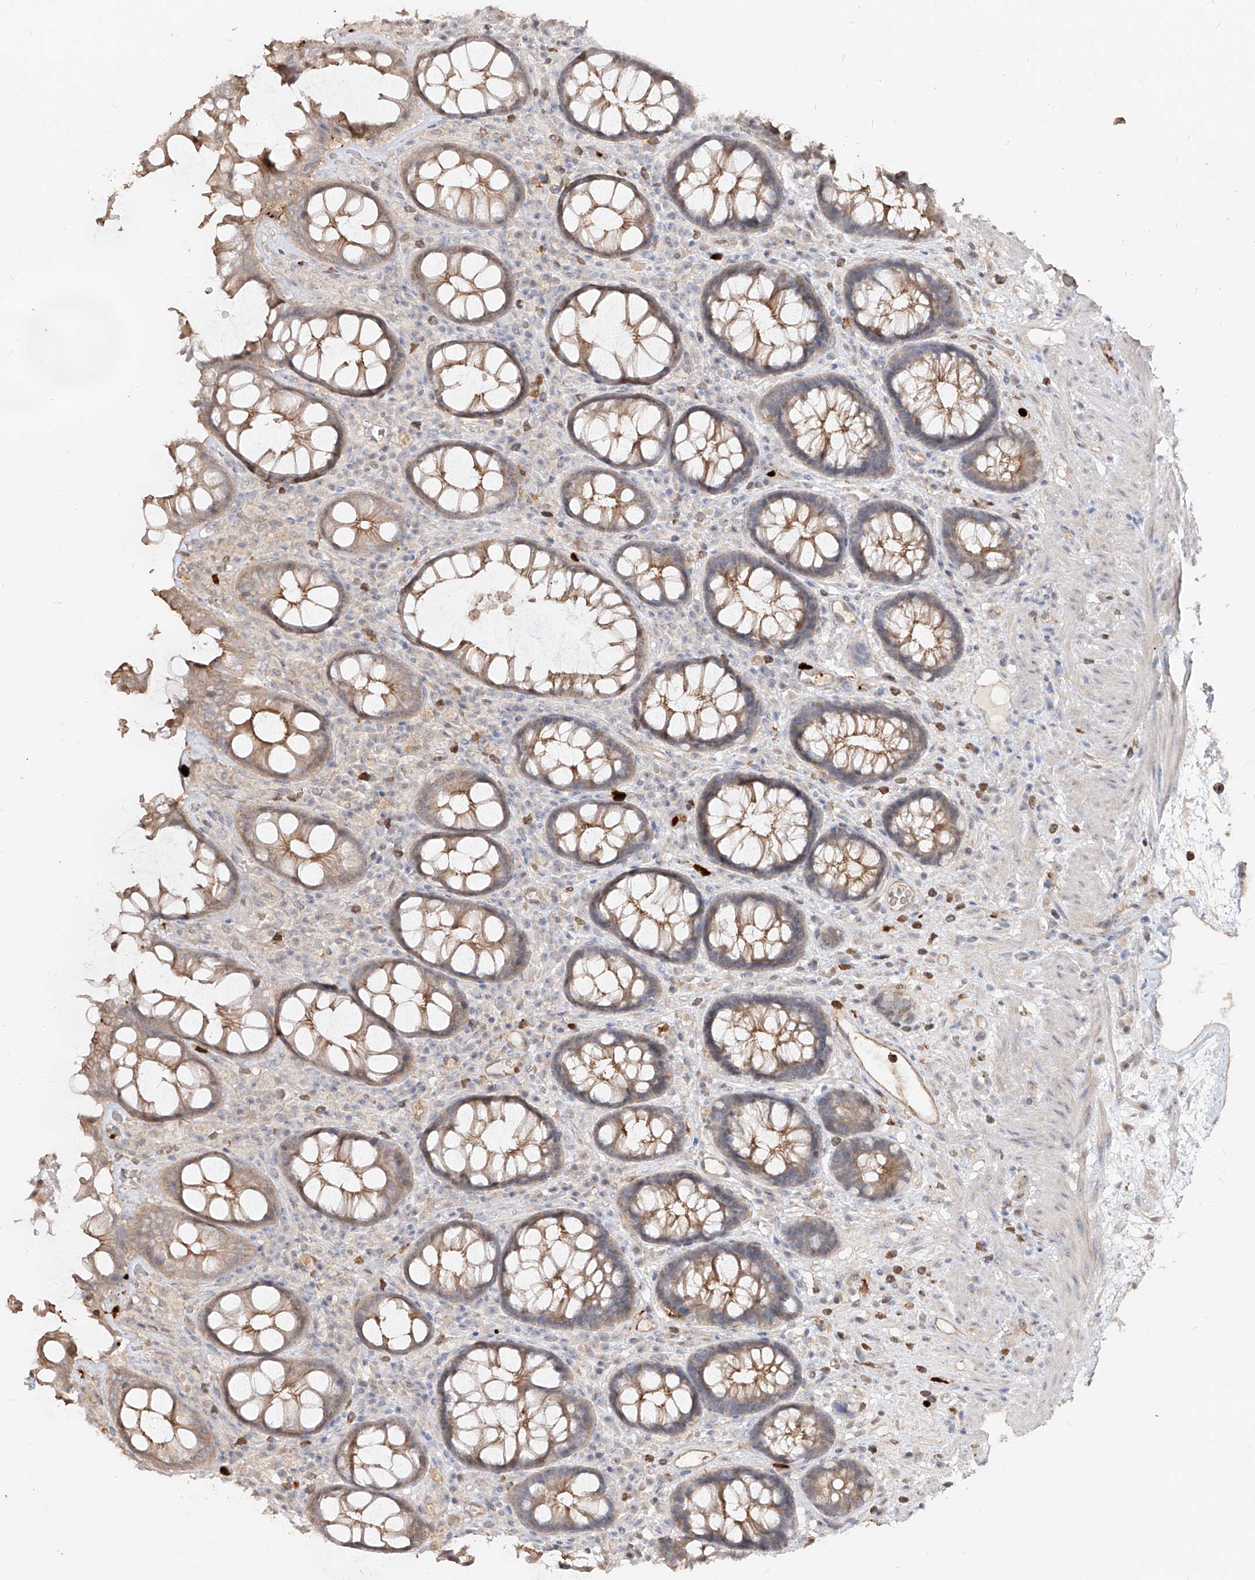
{"staining": {"intensity": "moderate", "quantity": ">75%", "location": "cytoplasmic/membranous"}, "tissue": "rectum", "cell_type": "Glandular cells", "image_type": "normal", "snomed": [{"axis": "morphology", "description": "Normal tissue, NOS"}, {"axis": "topography", "description": "Rectum"}], "caption": "Glandular cells display medium levels of moderate cytoplasmic/membranous positivity in about >75% of cells in benign rectum.", "gene": "ZNF227", "patient": {"sex": "male", "age": 64}}